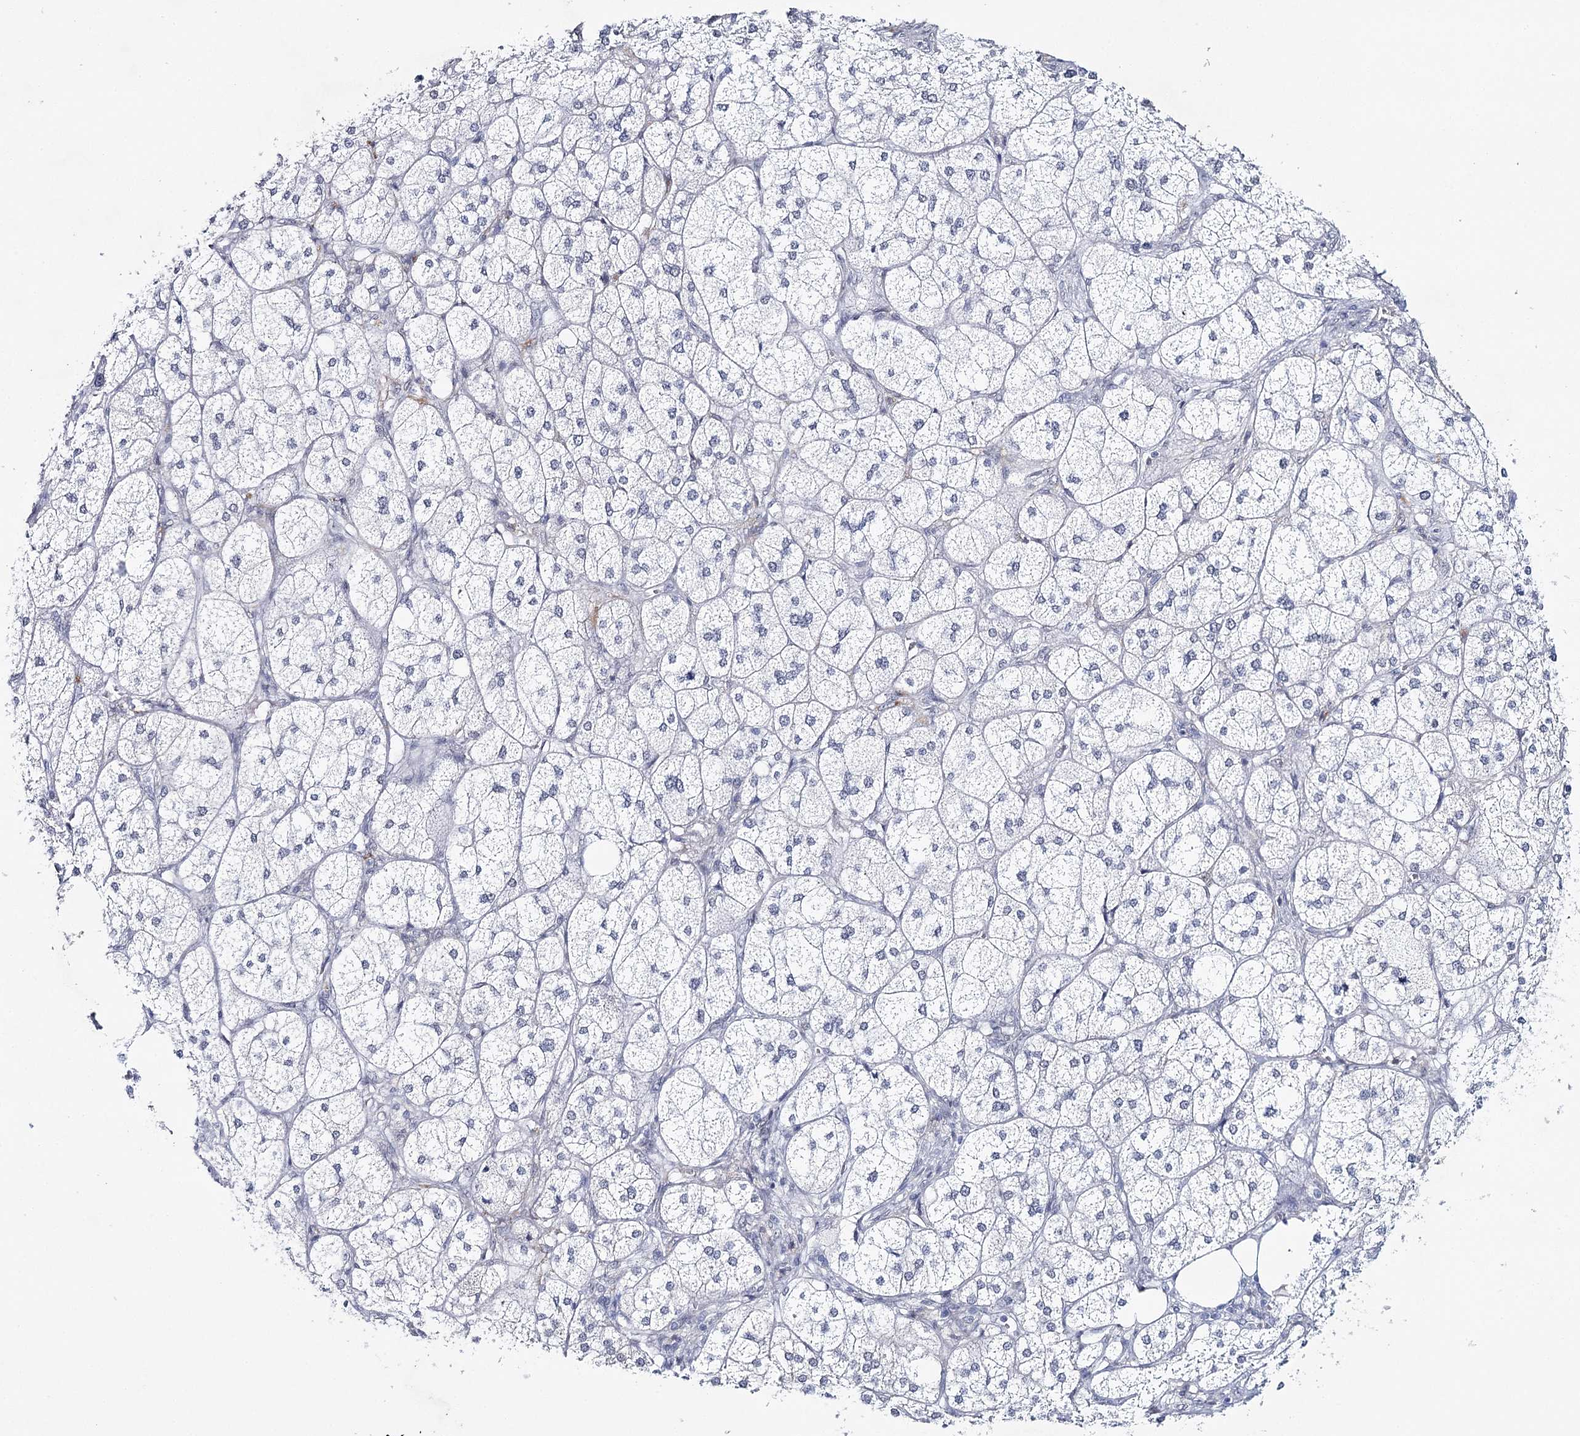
{"staining": {"intensity": "negative", "quantity": "none", "location": "none"}, "tissue": "adrenal gland", "cell_type": "Glandular cells", "image_type": "normal", "snomed": [{"axis": "morphology", "description": "Normal tissue, NOS"}, {"axis": "topography", "description": "Adrenal gland"}], "caption": "Adrenal gland was stained to show a protein in brown. There is no significant expression in glandular cells.", "gene": "ZC3H8", "patient": {"sex": "female", "age": 61}}